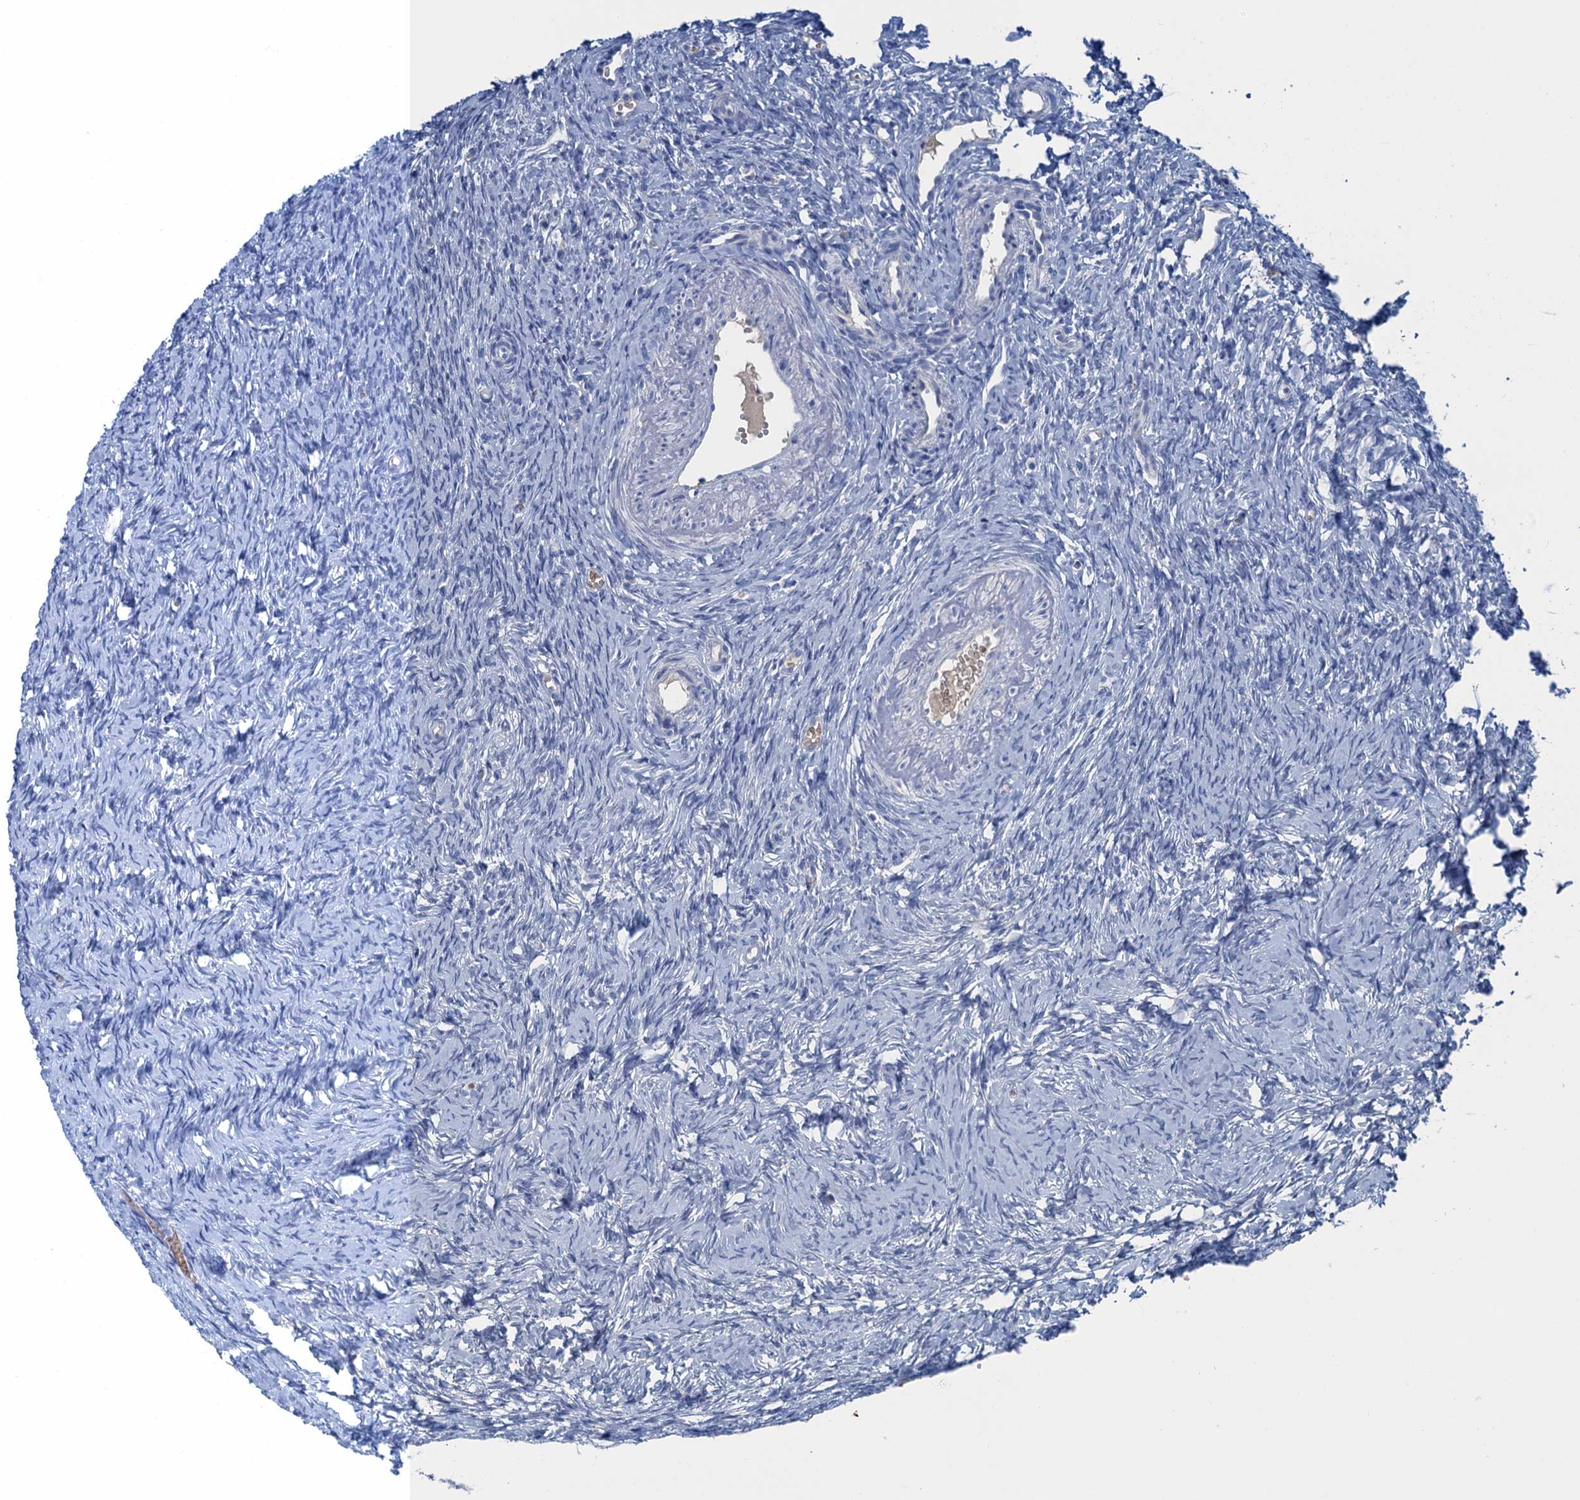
{"staining": {"intensity": "negative", "quantity": "none", "location": "none"}, "tissue": "ovary", "cell_type": "Ovarian stroma cells", "image_type": "normal", "snomed": [{"axis": "morphology", "description": "Normal tissue, NOS"}, {"axis": "topography", "description": "Ovary"}], "caption": "DAB (3,3'-diaminobenzidine) immunohistochemical staining of unremarkable ovary displays no significant expression in ovarian stroma cells. Brightfield microscopy of immunohistochemistry stained with DAB (3,3'-diaminobenzidine) (brown) and hematoxylin (blue), captured at high magnification.", "gene": "MYADML2", "patient": {"sex": "female", "age": 51}}